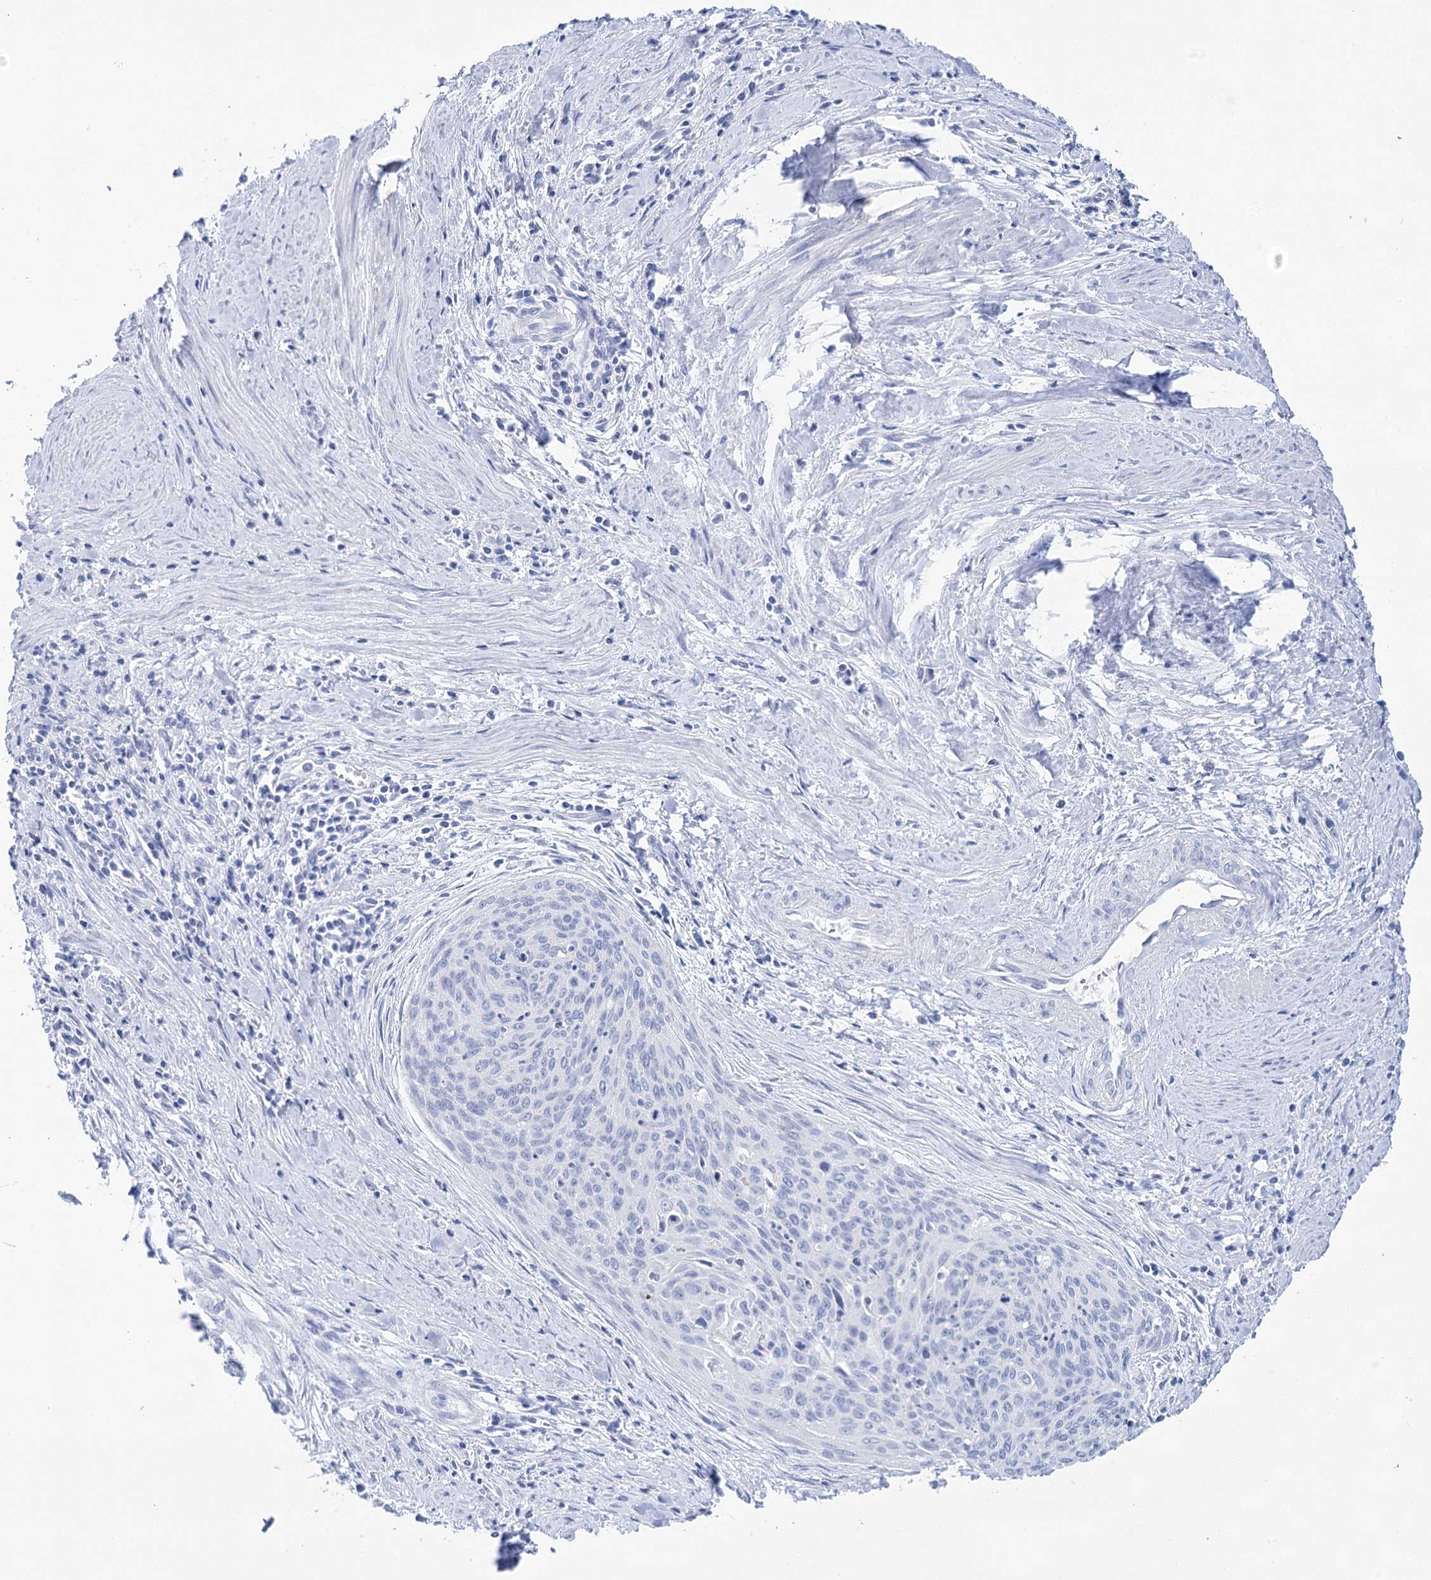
{"staining": {"intensity": "negative", "quantity": "none", "location": "none"}, "tissue": "cervical cancer", "cell_type": "Tumor cells", "image_type": "cancer", "snomed": [{"axis": "morphology", "description": "Squamous cell carcinoma, NOS"}, {"axis": "topography", "description": "Cervix"}], "caption": "Cervical squamous cell carcinoma was stained to show a protein in brown. There is no significant positivity in tumor cells.", "gene": "LALBA", "patient": {"sex": "female", "age": 55}}